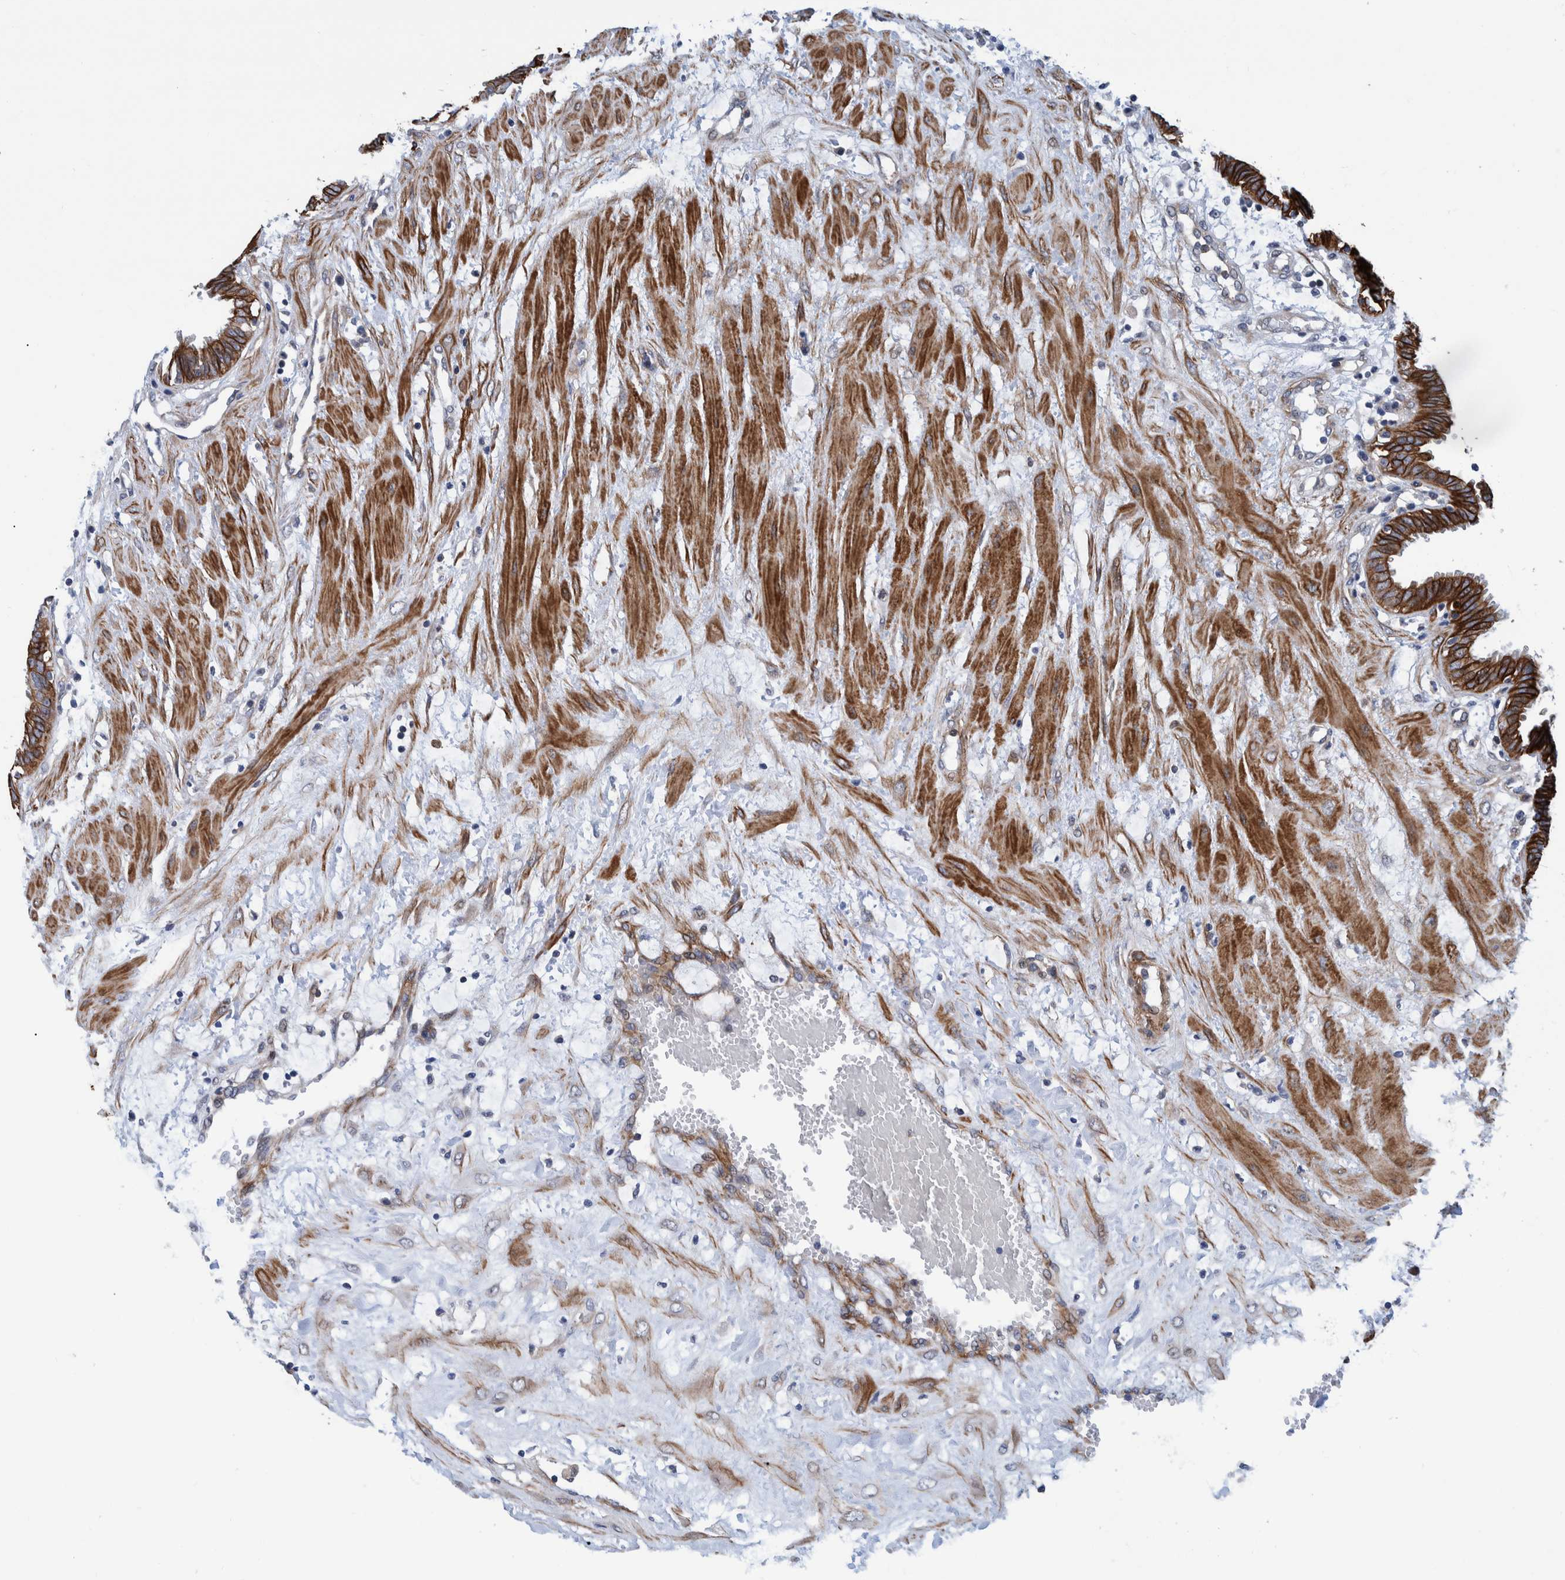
{"staining": {"intensity": "strong", "quantity": ">75%", "location": "cytoplasmic/membranous"}, "tissue": "fallopian tube", "cell_type": "Glandular cells", "image_type": "normal", "snomed": [{"axis": "morphology", "description": "Normal tissue, NOS"}, {"axis": "topography", "description": "Fallopian tube"}, {"axis": "topography", "description": "Placenta"}], "caption": "Protein staining by immunohistochemistry (IHC) reveals strong cytoplasmic/membranous positivity in about >75% of glandular cells in unremarkable fallopian tube.", "gene": "MKS1", "patient": {"sex": "female", "age": 32}}